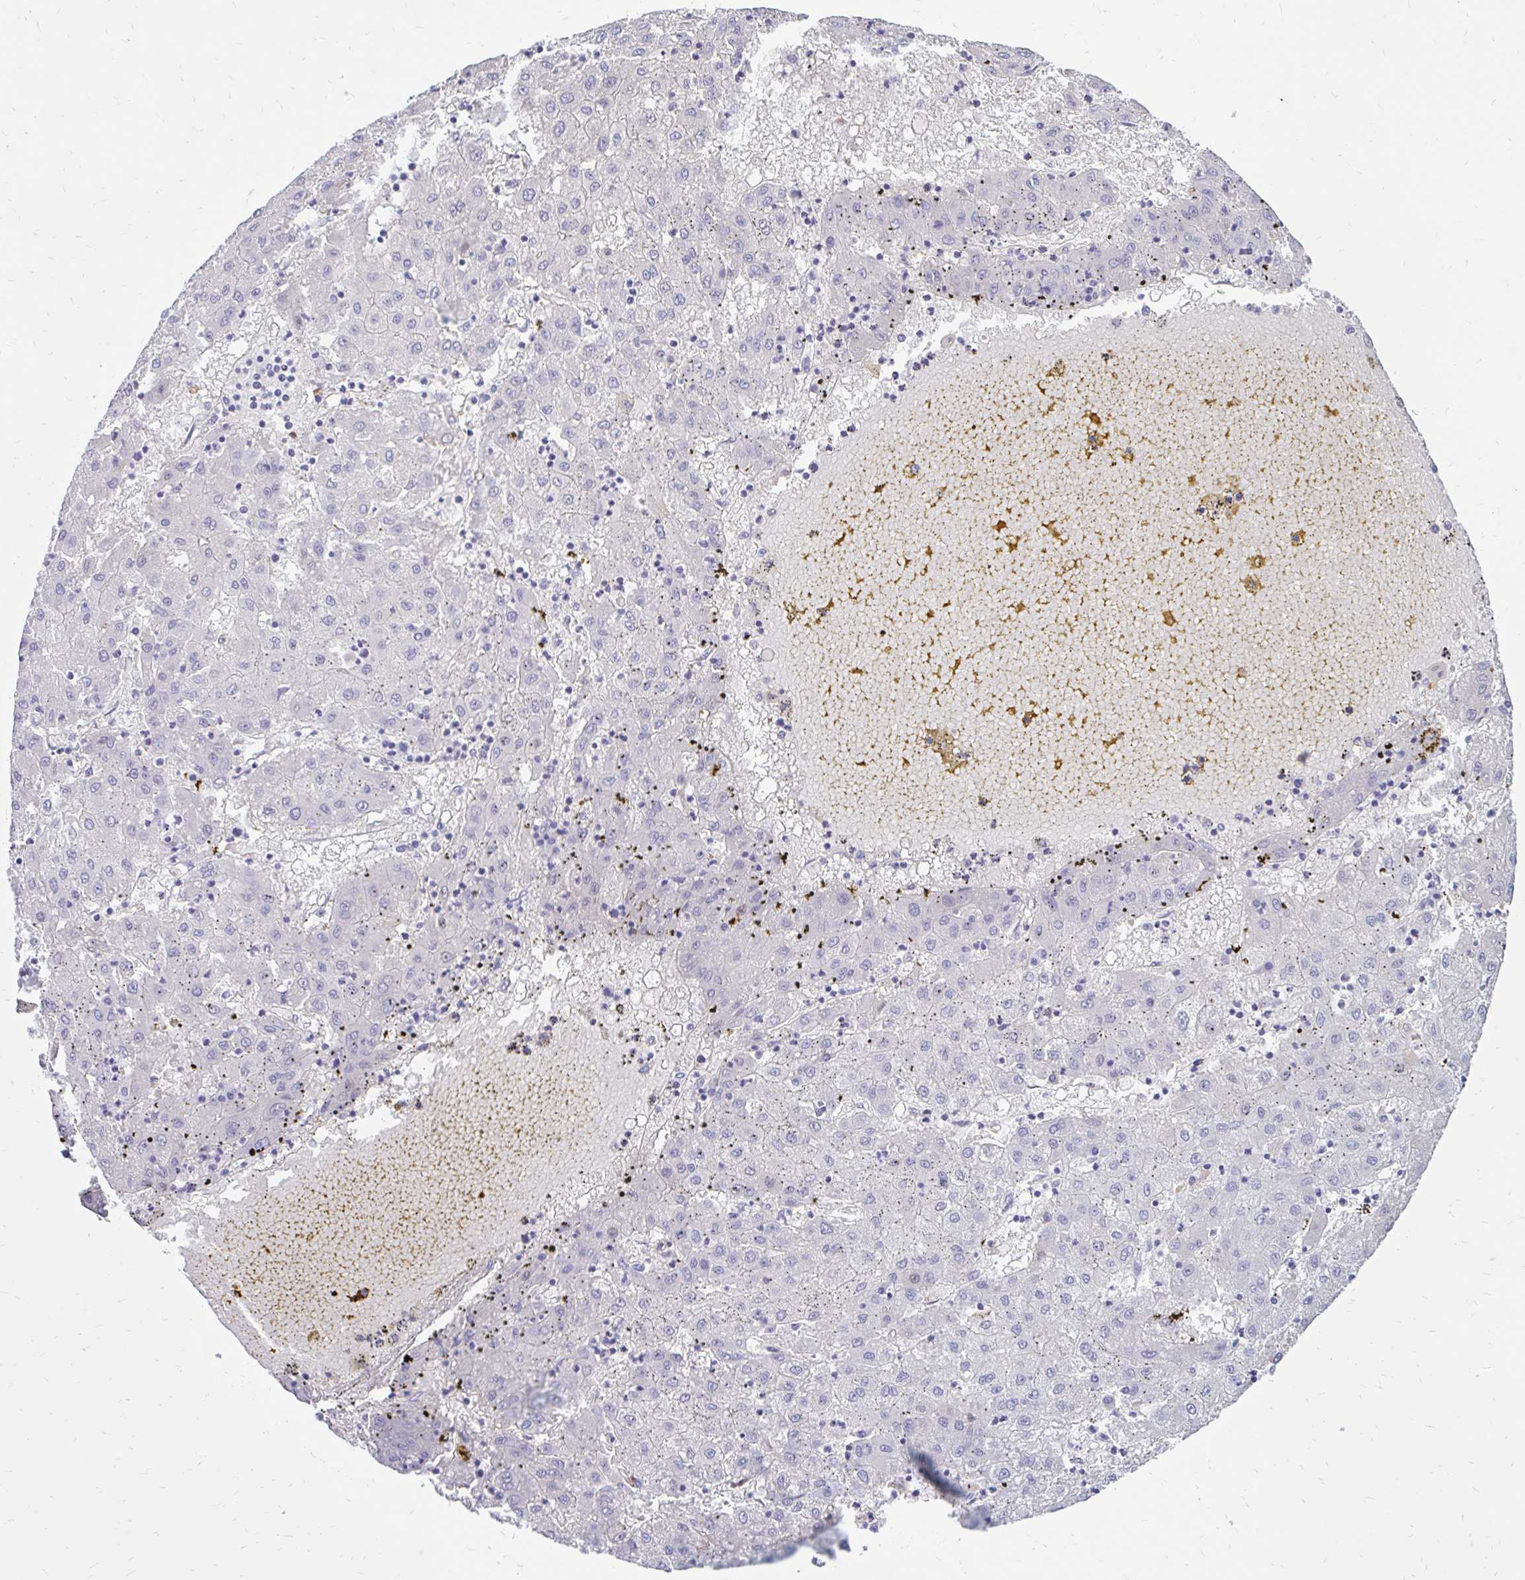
{"staining": {"intensity": "negative", "quantity": "none", "location": "none"}, "tissue": "liver cancer", "cell_type": "Tumor cells", "image_type": "cancer", "snomed": [{"axis": "morphology", "description": "Carcinoma, Hepatocellular, NOS"}, {"axis": "topography", "description": "Liver"}], "caption": "Micrograph shows no significant protein staining in tumor cells of liver hepatocellular carcinoma.", "gene": "IGSF5", "patient": {"sex": "male", "age": 72}}